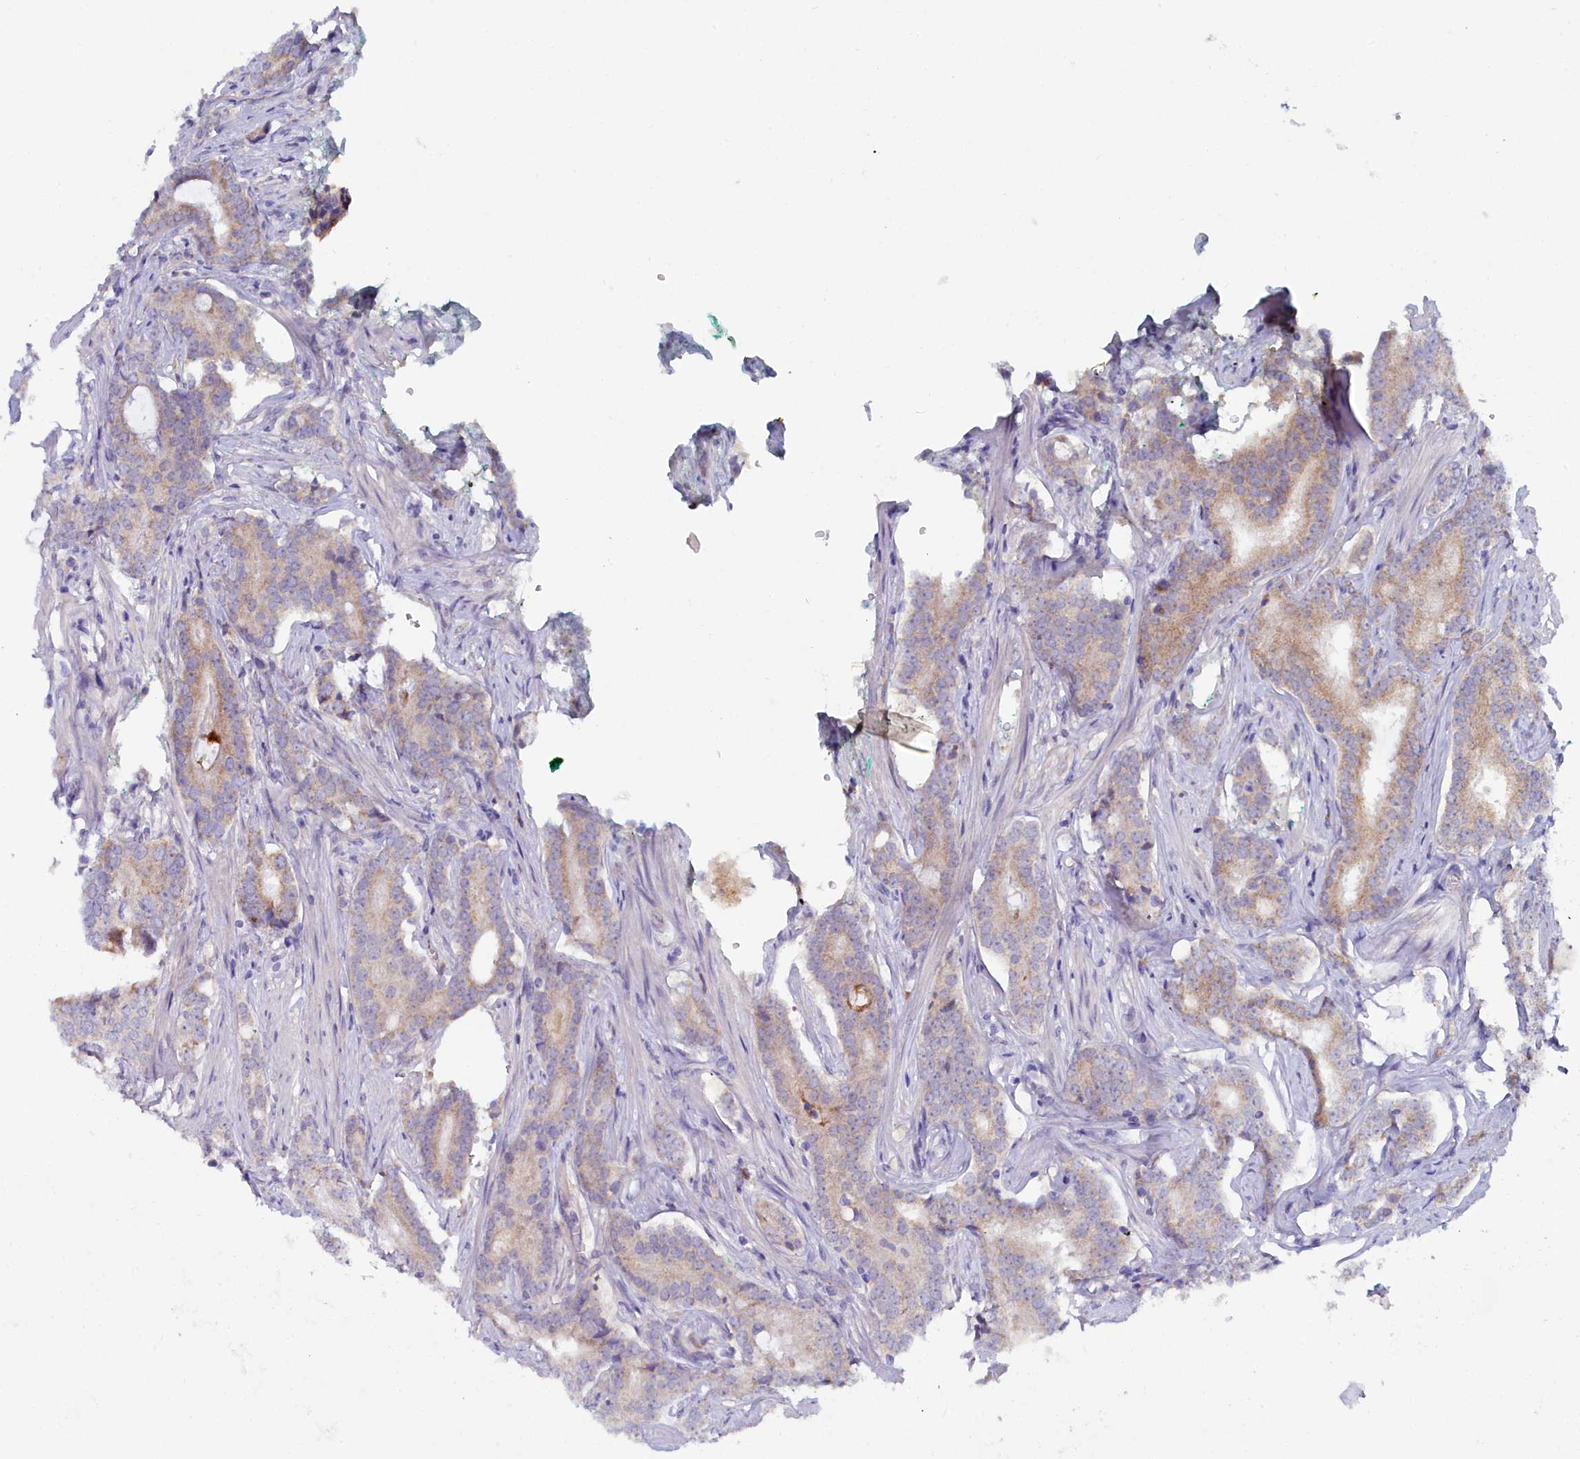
{"staining": {"intensity": "weak", "quantity": "25%-75%", "location": "cytoplasmic/membranous"}, "tissue": "prostate cancer", "cell_type": "Tumor cells", "image_type": "cancer", "snomed": [{"axis": "morphology", "description": "Adenocarcinoma, High grade"}, {"axis": "topography", "description": "Prostate"}], "caption": "The immunohistochemical stain shows weak cytoplasmic/membranous staining in tumor cells of high-grade adenocarcinoma (prostate) tissue.", "gene": "SLC49A3", "patient": {"sex": "male", "age": 63}}